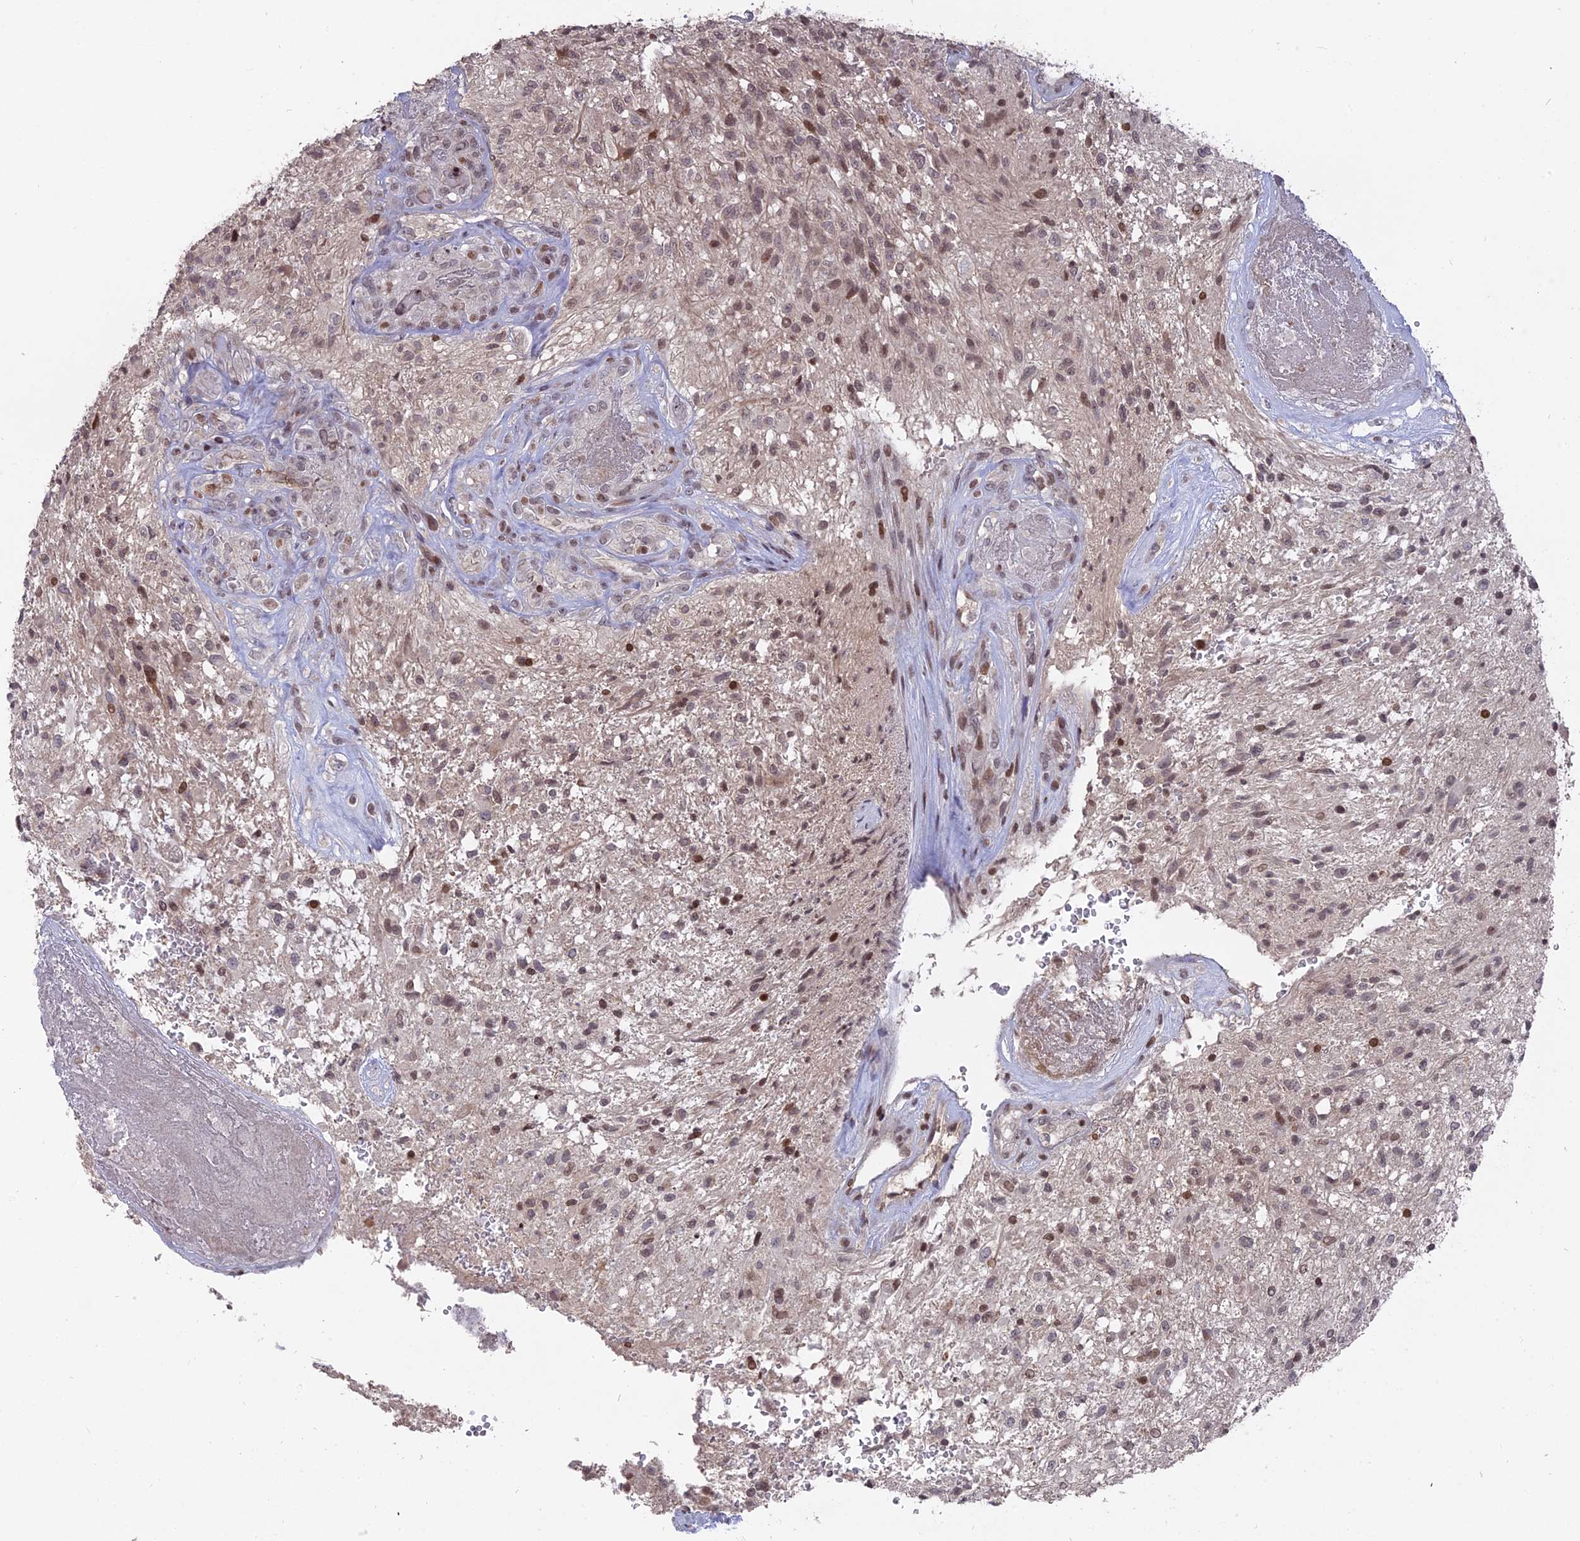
{"staining": {"intensity": "moderate", "quantity": "<25%", "location": "nuclear"}, "tissue": "glioma", "cell_type": "Tumor cells", "image_type": "cancer", "snomed": [{"axis": "morphology", "description": "Glioma, malignant, High grade"}, {"axis": "topography", "description": "Brain"}], "caption": "Immunohistochemistry (IHC) of human malignant glioma (high-grade) demonstrates low levels of moderate nuclear positivity in about <25% of tumor cells. Nuclei are stained in blue.", "gene": "NR1H3", "patient": {"sex": "male", "age": 56}}